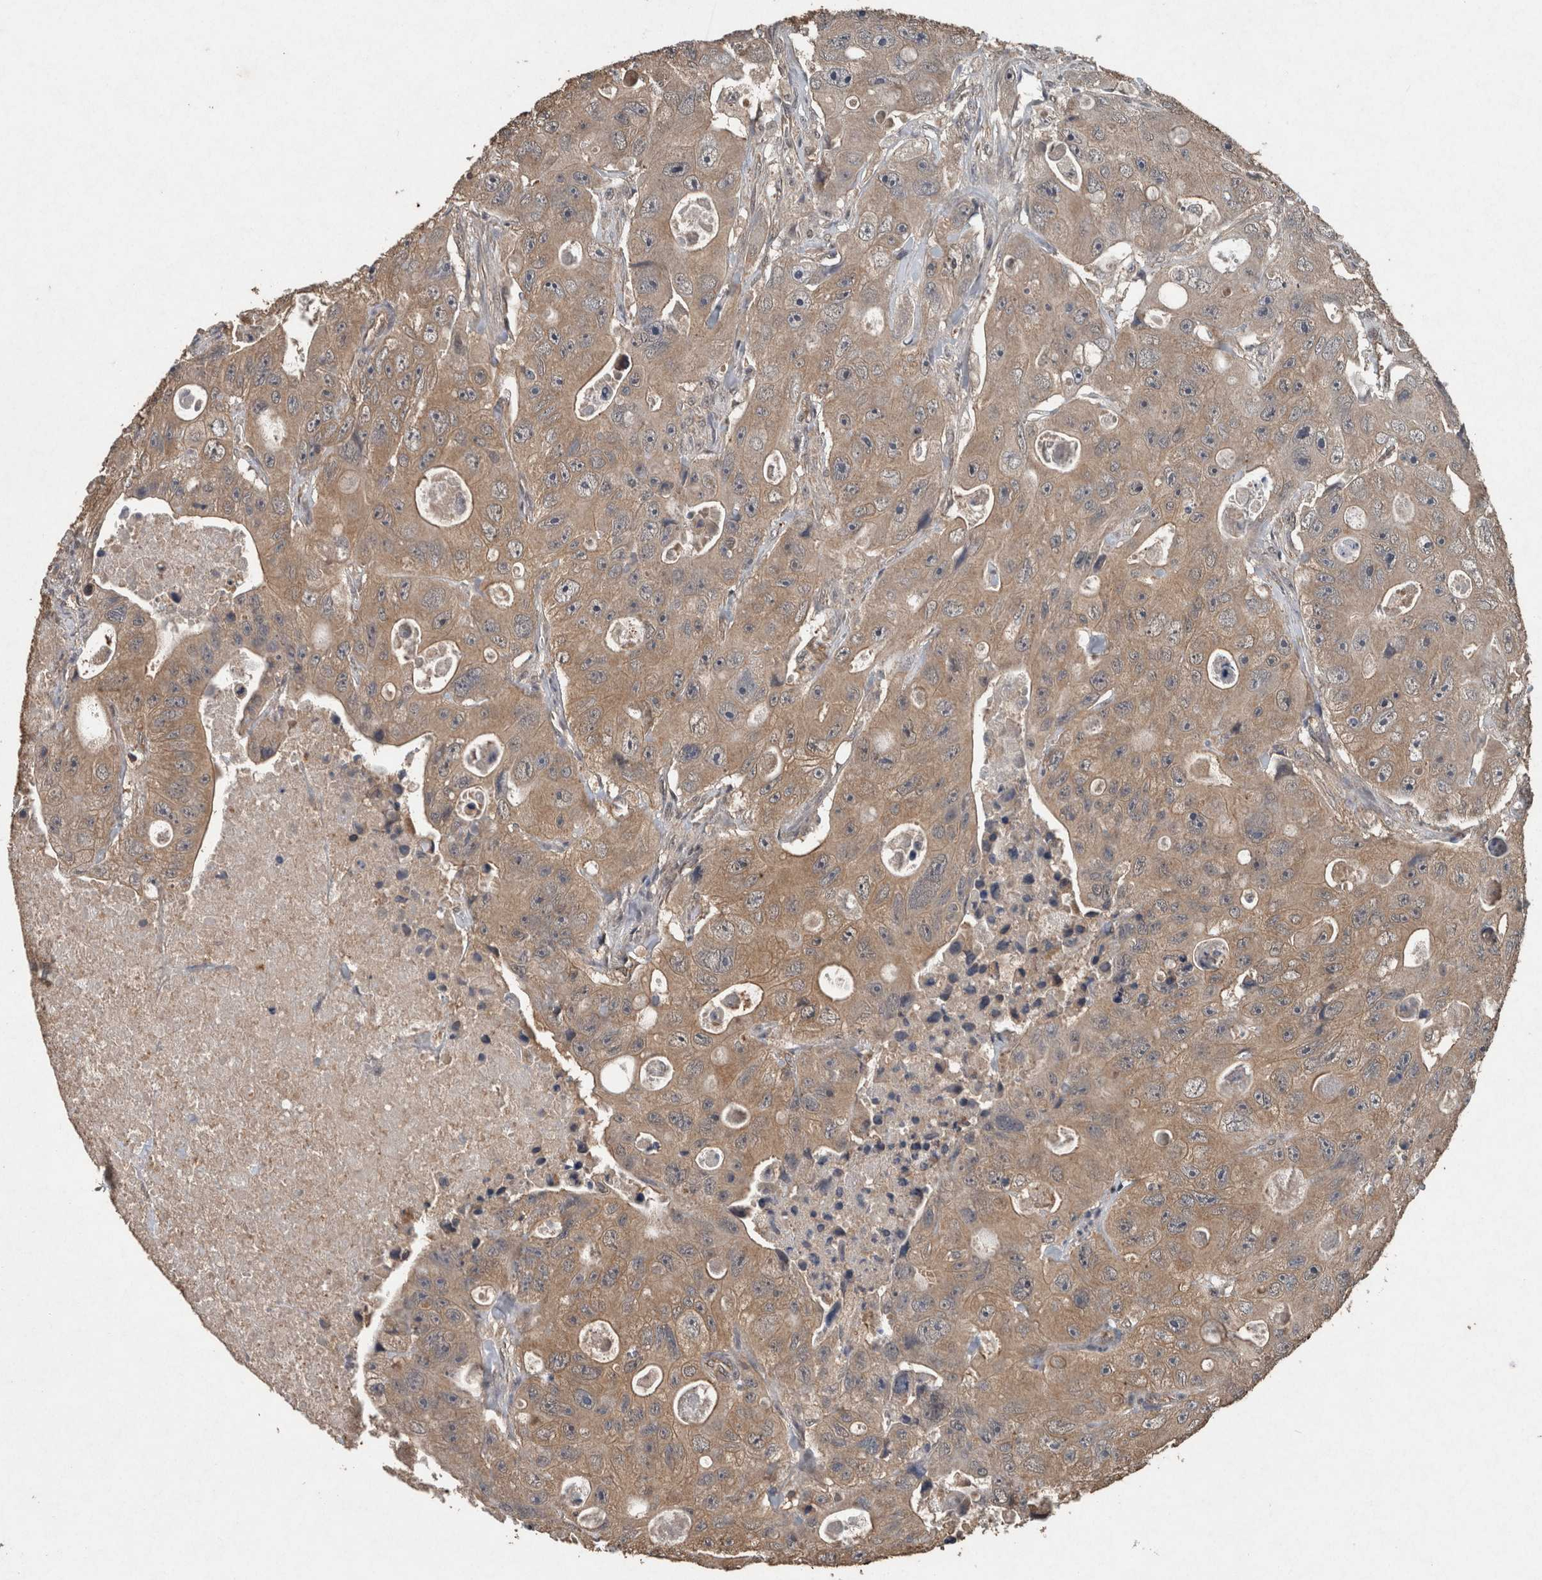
{"staining": {"intensity": "moderate", "quantity": ">75%", "location": "cytoplasmic/membranous"}, "tissue": "colorectal cancer", "cell_type": "Tumor cells", "image_type": "cancer", "snomed": [{"axis": "morphology", "description": "Adenocarcinoma, NOS"}, {"axis": "topography", "description": "Colon"}], "caption": "Protein expression analysis of human colorectal cancer (adenocarcinoma) reveals moderate cytoplasmic/membranous staining in approximately >75% of tumor cells. (IHC, brightfield microscopy, high magnification).", "gene": "FGFRL1", "patient": {"sex": "female", "age": 46}}